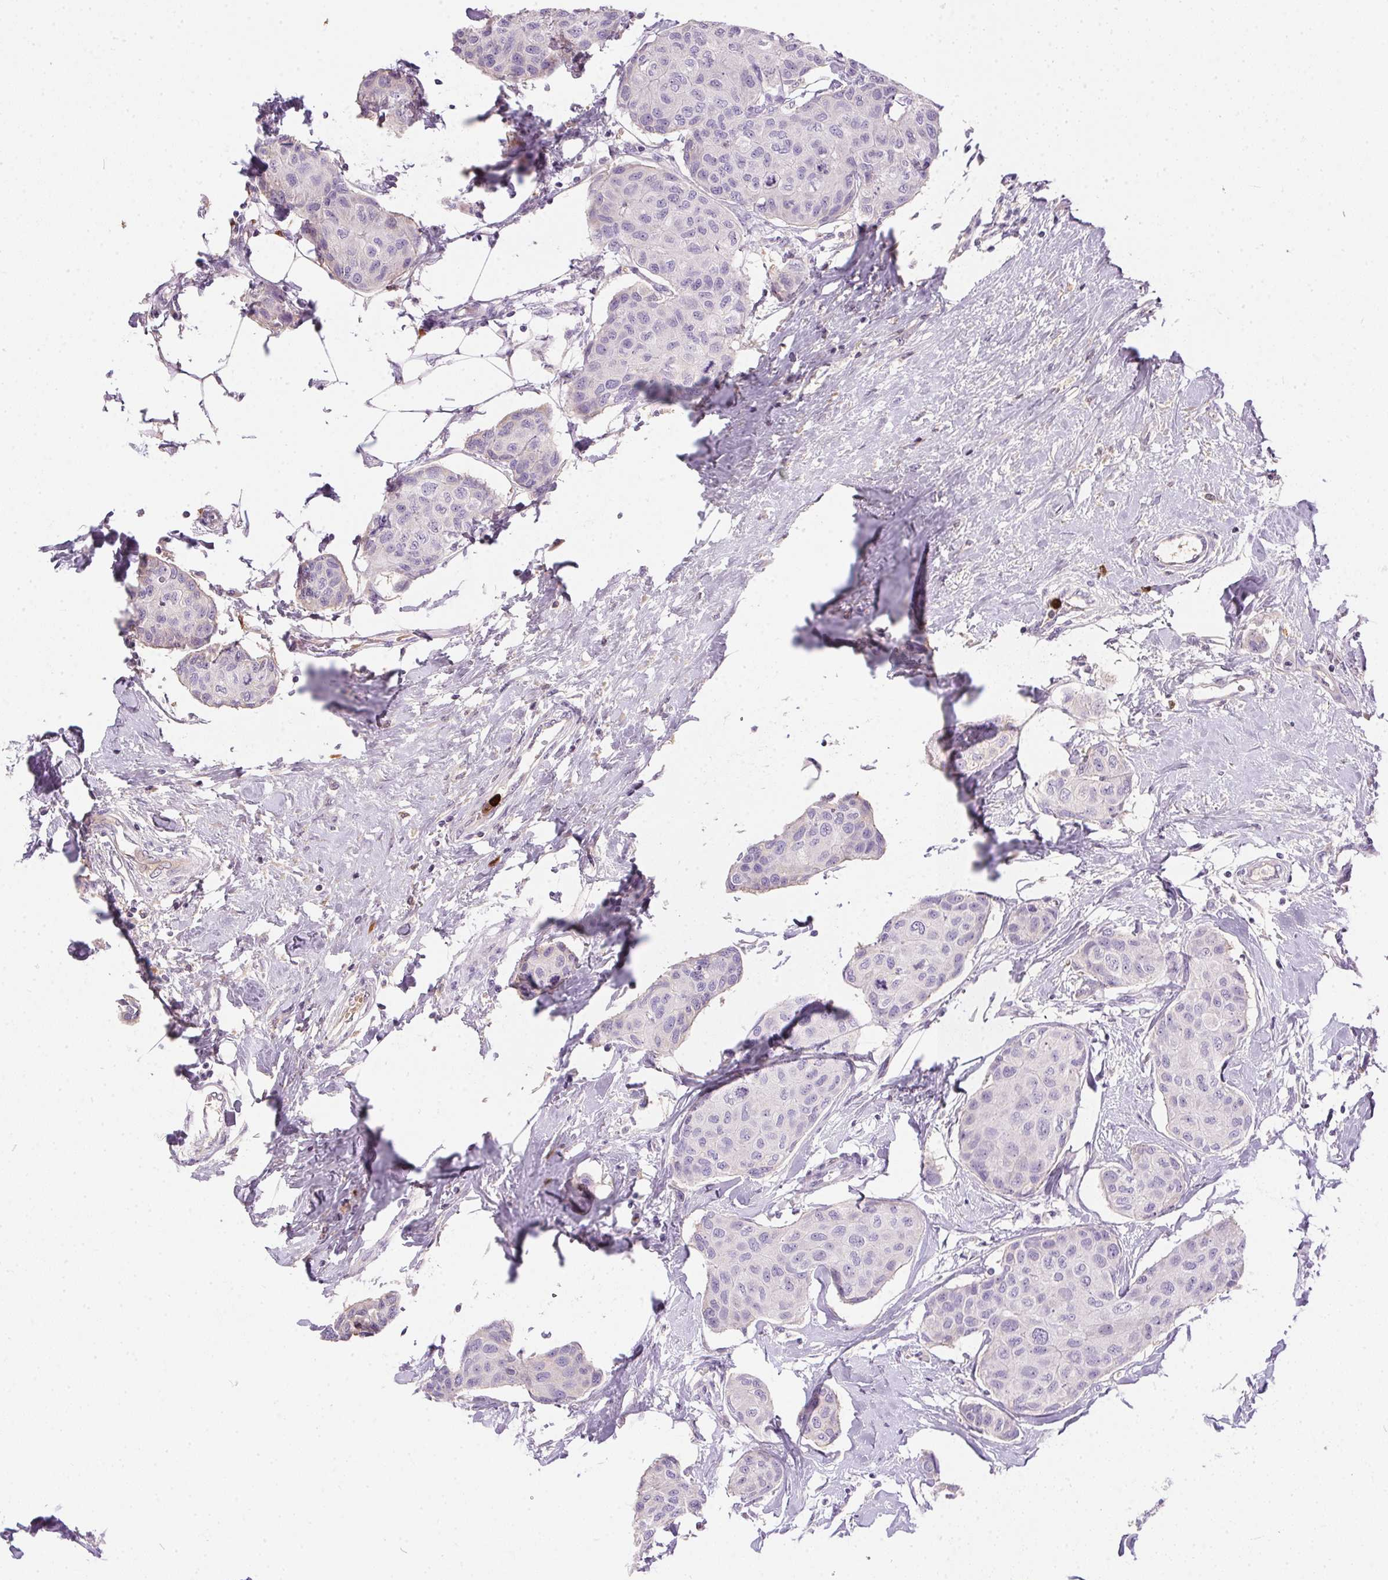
{"staining": {"intensity": "negative", "quantity": "none", "location": "none"}, "tissue": "breast cancer", "cell_type": "Tumor cells", "image_type": "cancer", "snomed": [{"axis": "morphology", "description": "Duct carcinoma"}, {"axis": "topography", "description": "Breast"}], "caption": "IHC of human breast cancer (invasive ductal carcinoma) shows no staining in tumor cells. (DAB immunohistochemistry with hematoxylin counter stain).", "gene": "ORM1", "patient": {"sex": "female", "age": 80}}